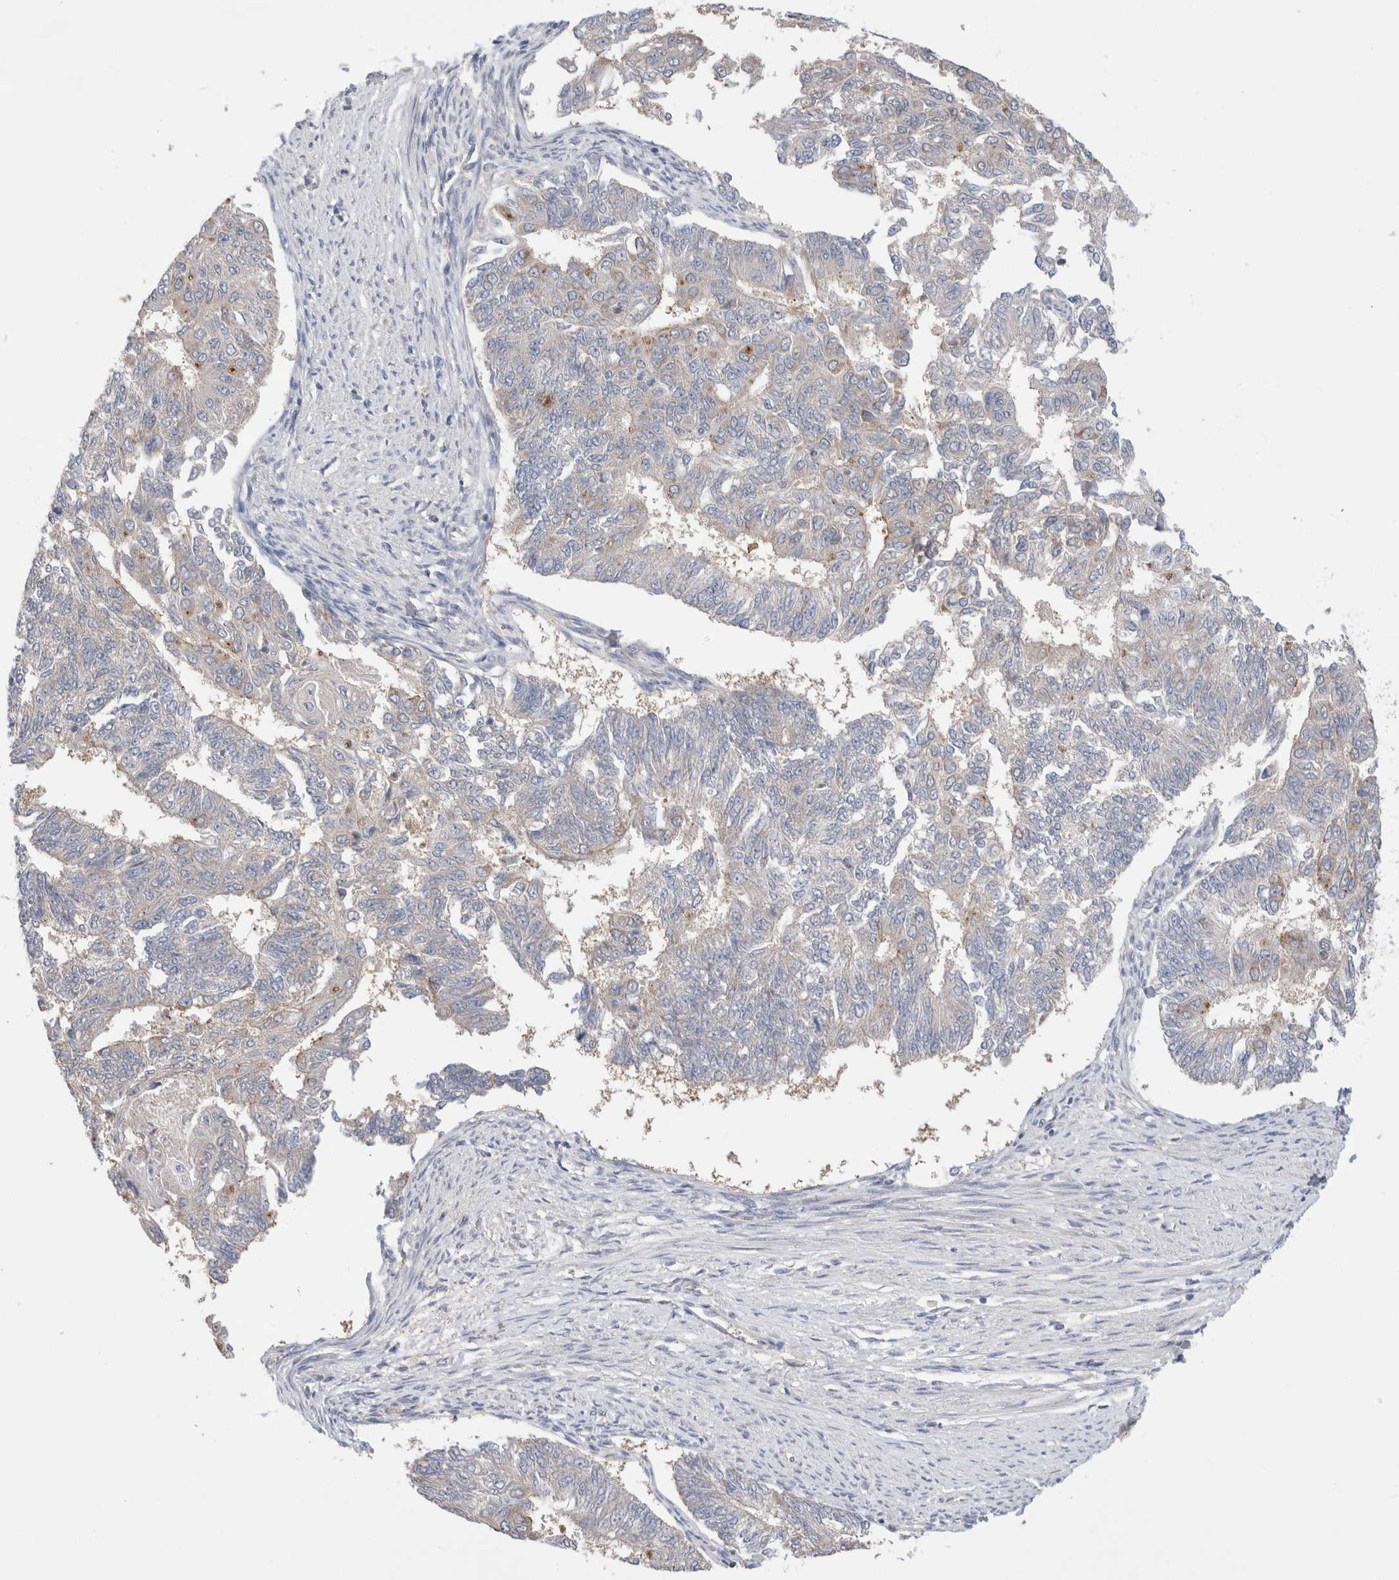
{"staining": {"intensity": "negative", "quantity": "none", "location": "none"}, "tissue": "endometrial cancer", "cell_type": "Tumor cells", "image_type": "cancer", "snomed": [{"axis": "morphology", "description": "Adenocarcinoma, NOS"}, {"axis": "topography", "description": "Endometrium"}], "caption": "This photomicrograph is of endometrial cancer (adenocarcinoma) stained with immunohistochemistry (IHC) to label a protein in brown with the nuclei are counter-stained blue. There is no staining in tumor cells.", "gene": "IFT74", "patient": {"sex": "female", "age": 32}}